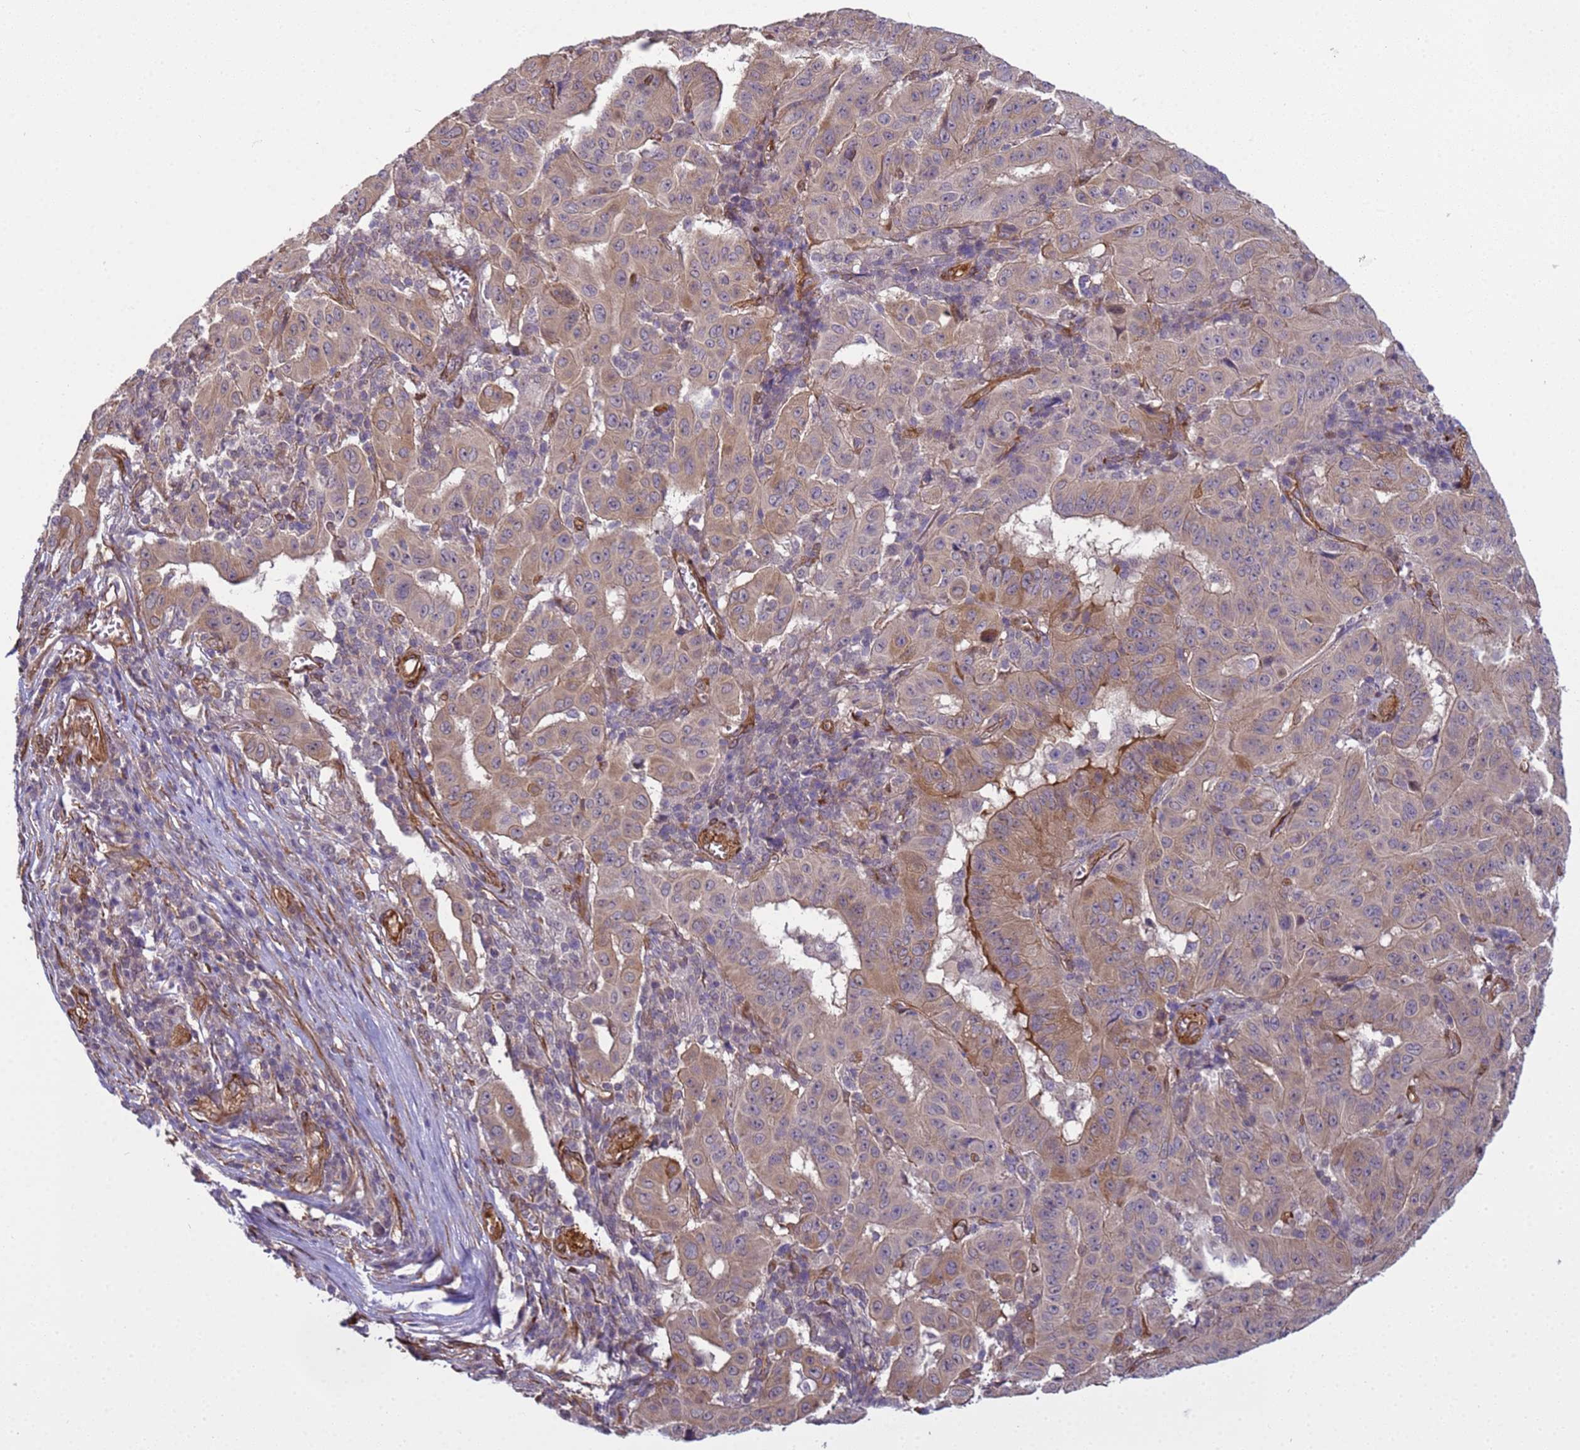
{"staining": {"intensity": "weak", "quantity": ">75%", "location": "cytoplasmic/membranous"}, "tissue": "pancreatic cancer", "cell_type": "Tumor cells", "image_type": "cancer", "snomed": [{"axis": "morphology", "description": "Adenocarcinoma, NOS"}, {"axis": "topography", "description": "Pancreas"}], "caption": "DAB (3,3'-diaminobenzidine) immunohistochemical staining of human adenocarcinoma (pancreatic) shows weak cytoplasmic/membranous protein positivity in approximately >75% of tumor cells.", "gene": "ITGB4", "patient": {"sex": "male", "age": 63}}